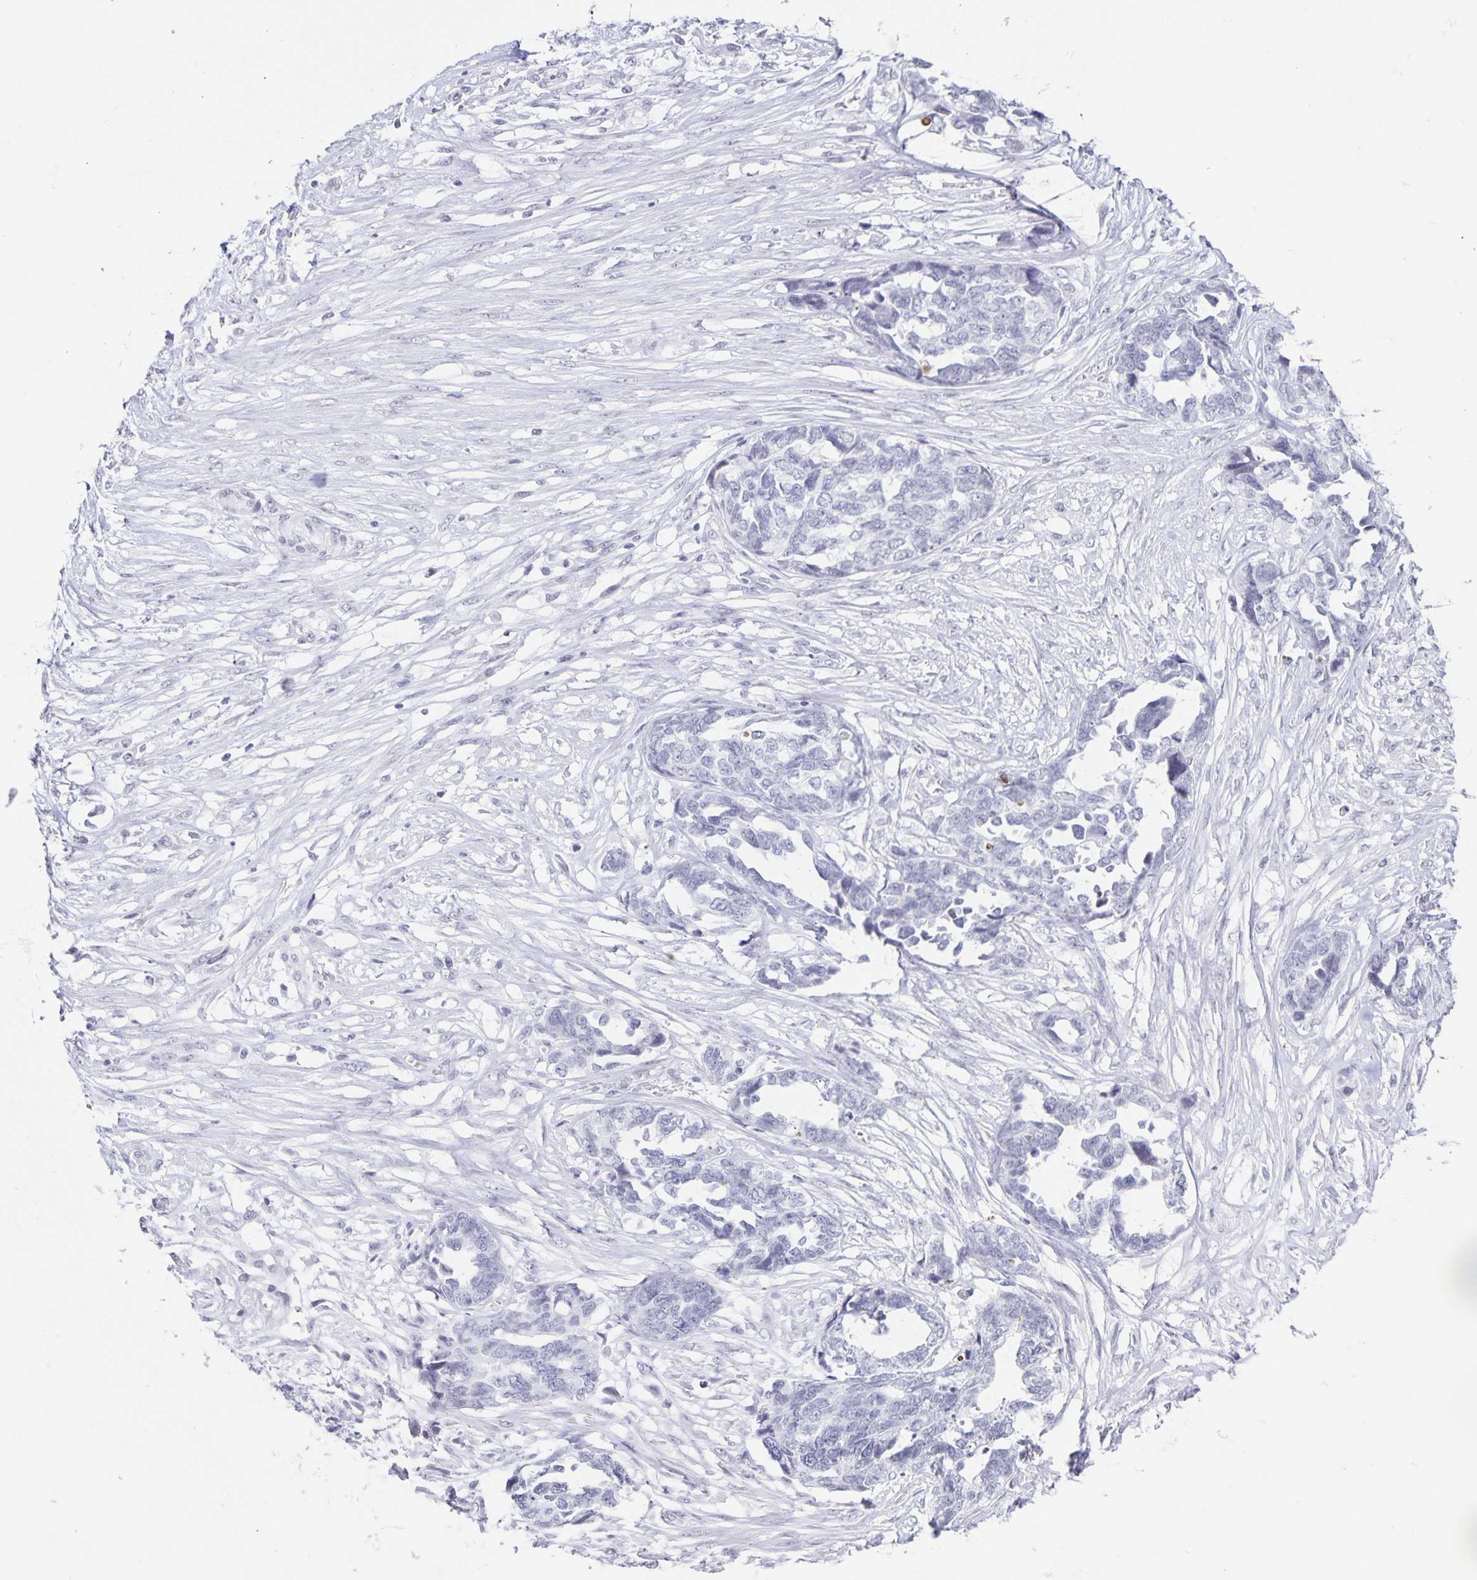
{"staining": {"intensity": "negative", "quantity": "none", "location": "none"}, "tissue": "ovarian cancer", "cell_type": "Tumor cells", "image_type": "cancer", "snomed": [{"axis": "morphology", "description": "Cystadenocarcinoma, serous, NOS"}, {"axis": "topography", "description": "Ovary"}], "caption": "IHC photomicrograph of neoplastic tissue: ovarian cancer (serous cystadenocarcinoma) stained with DAB shows no significant protein staining in tumor cells.", "gene": "LCE6A", "patient": {"sex": "female", "age": 69}}